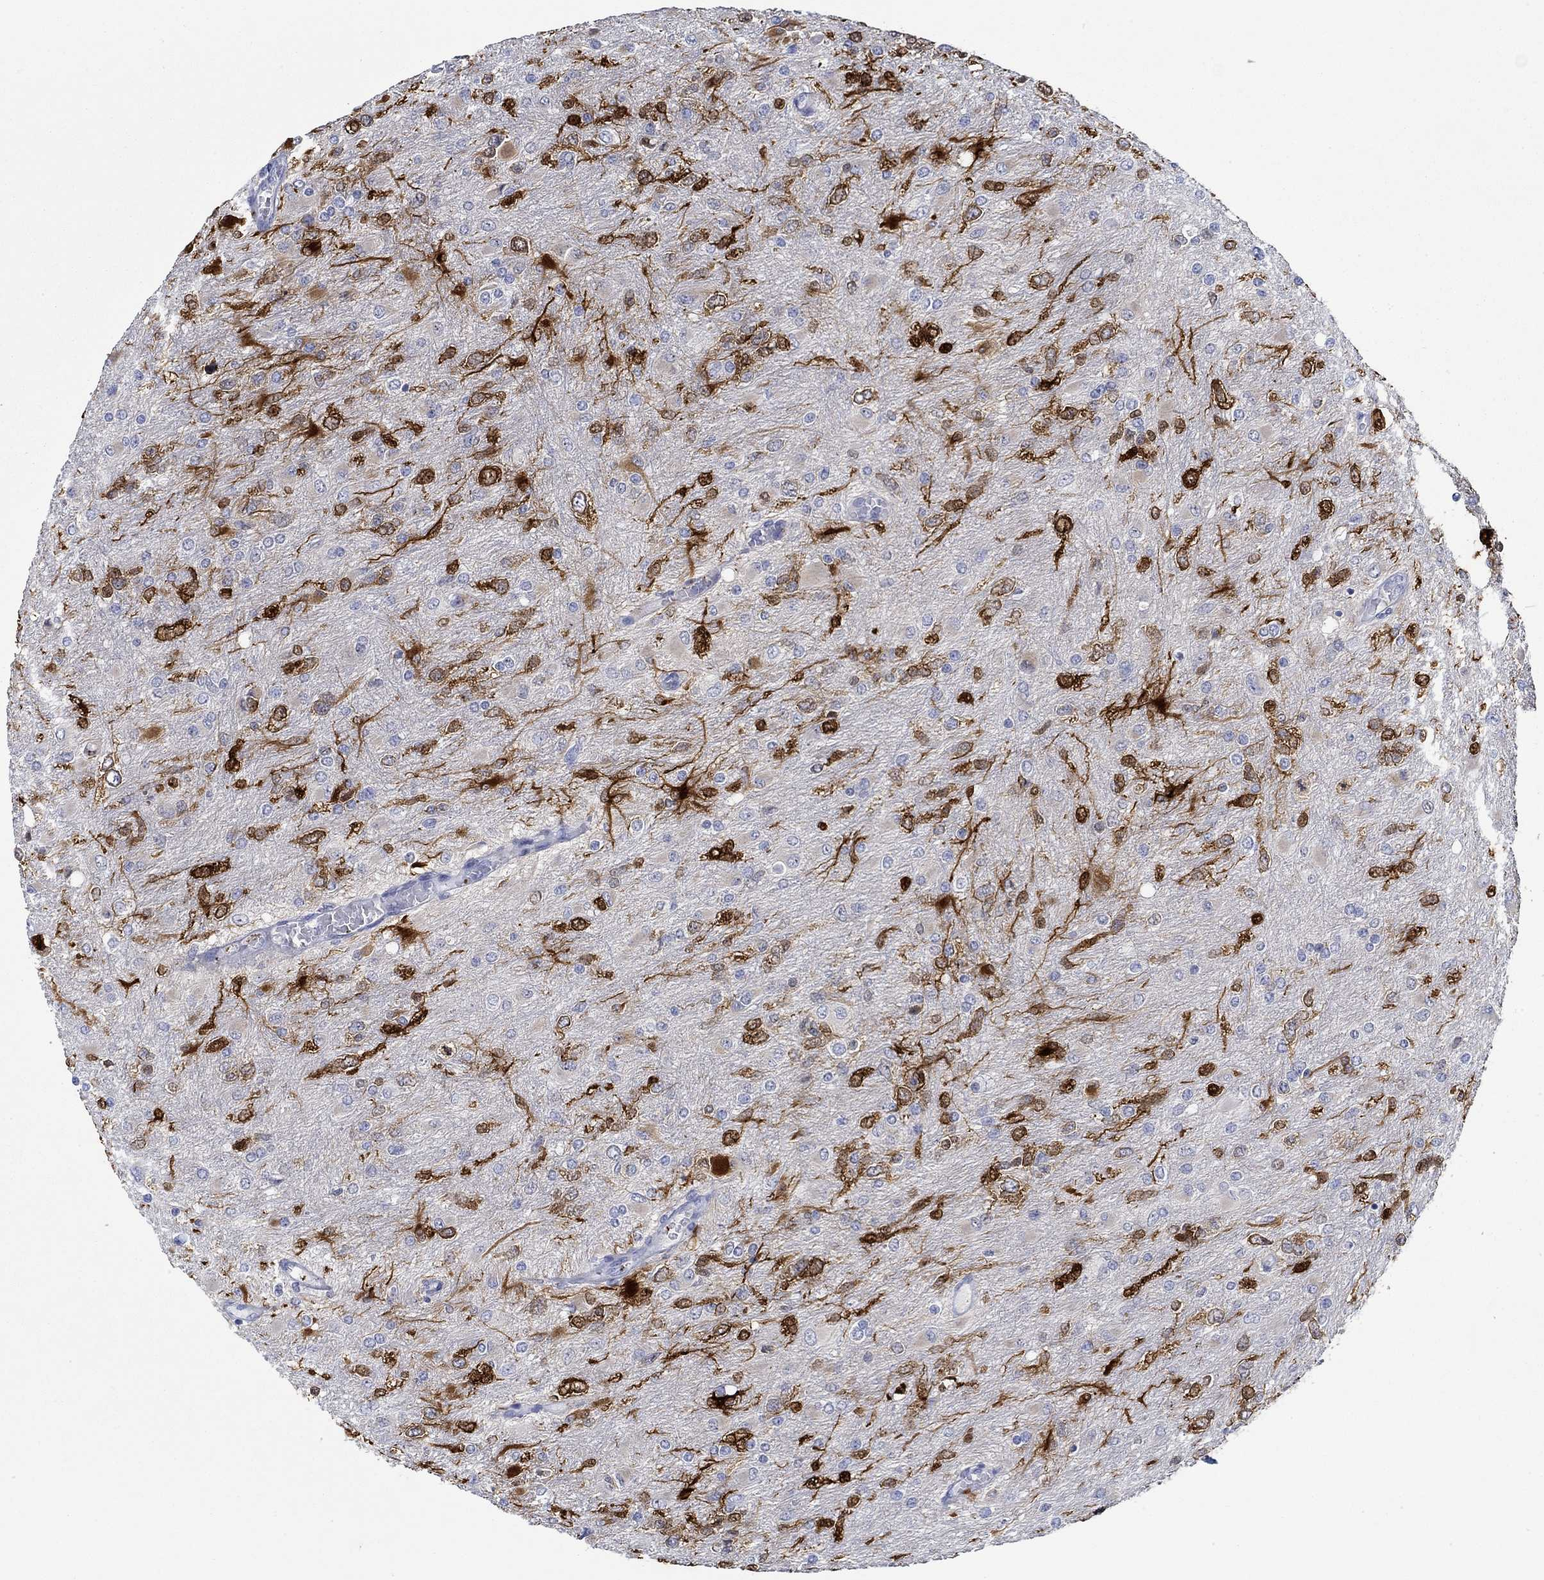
{"staining": {"intensity": "negative", "quantity": "none", "location": "none"}, "tissue": "glioma", "cell_type": "Tumor cells", "image_type": "cancer", "snomed": [{"axis": "morphology", "description": "Glioma, malignant, High grade"}, {"axis": "topography", "description": "Cerebral cortex"}], "caption": "The image reveals no significant staining in tumor cells of malignant glioma (high-grade).", "gene": "SLC27A3", "patient": {"sex": "female", "age": 36}}